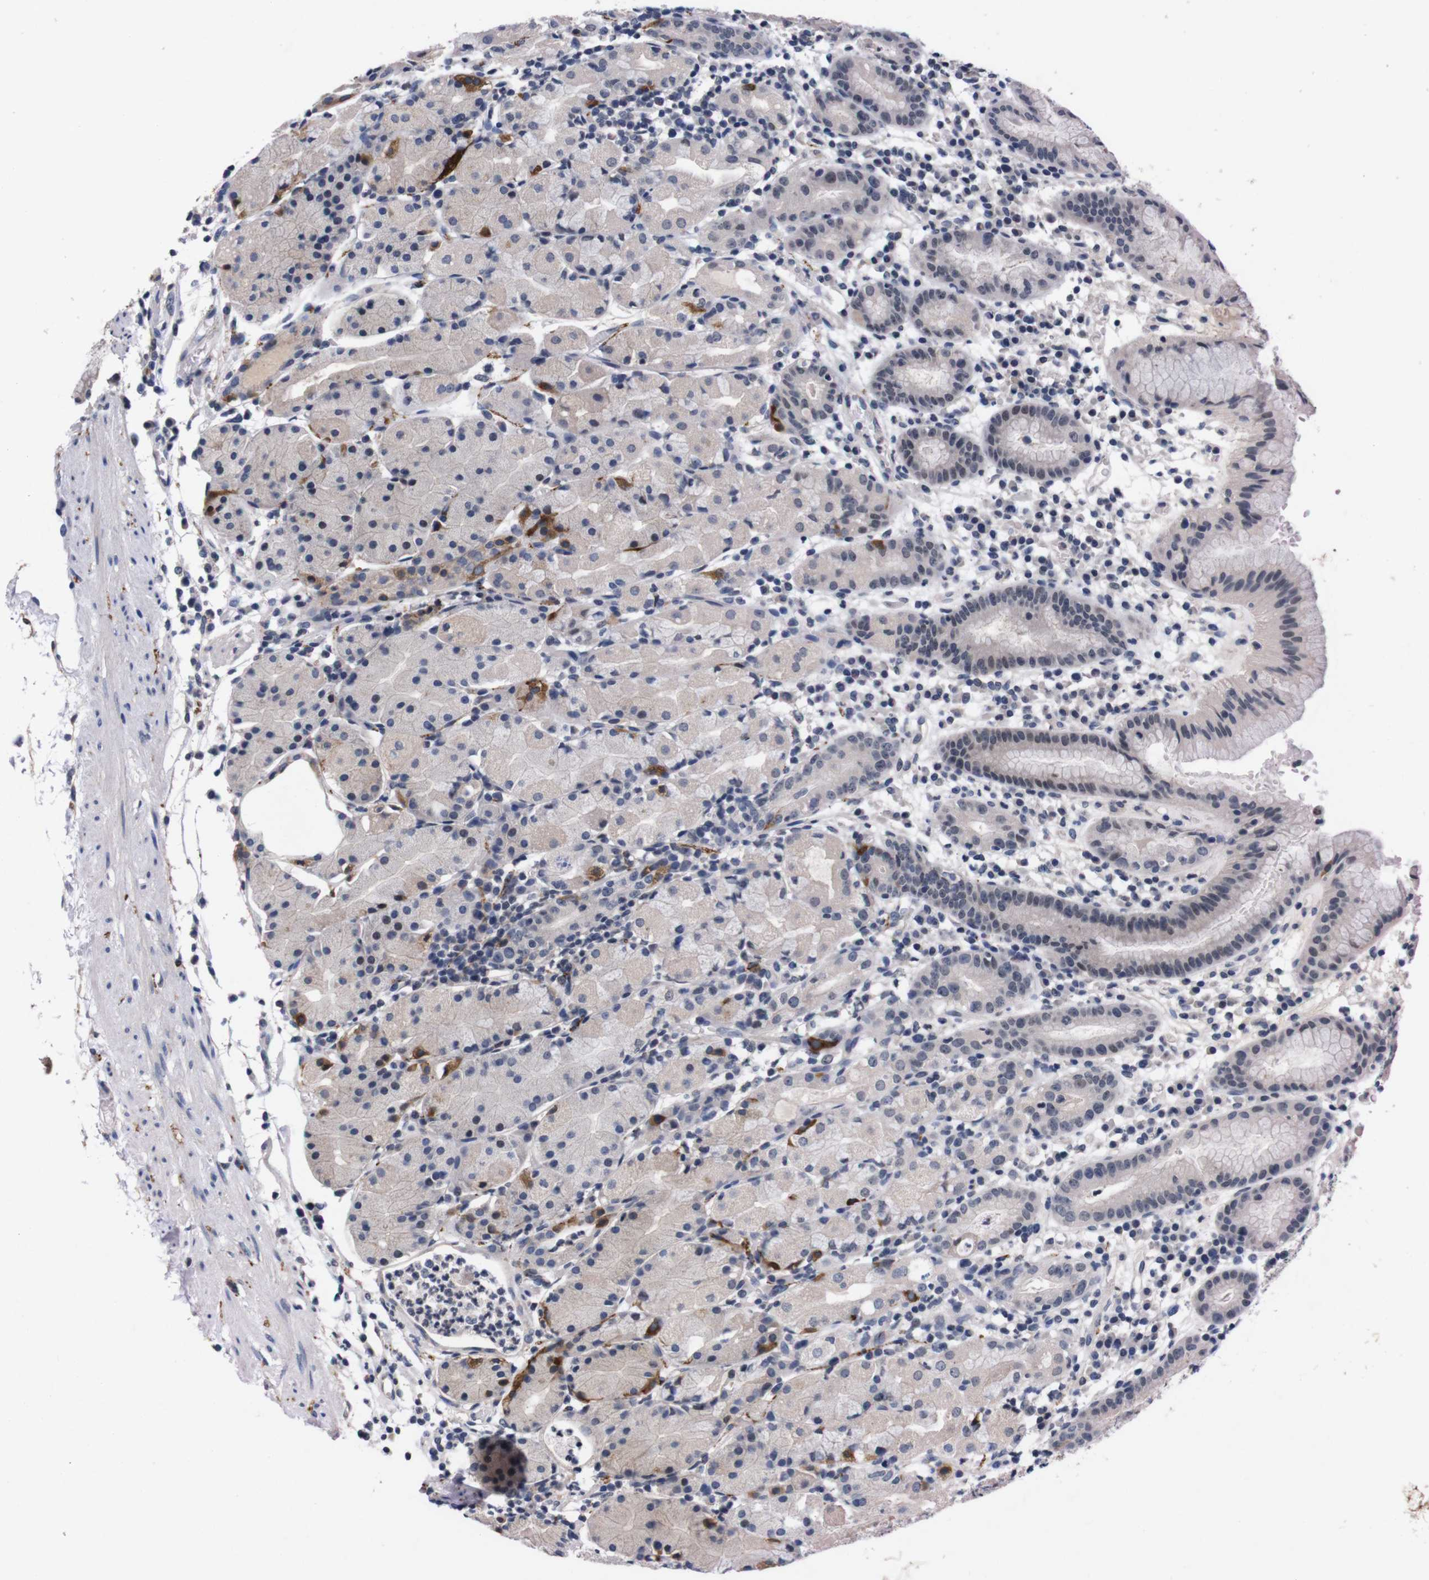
{"staining": {"intensity": "weak", "quantity": "<25%", "location": "cytoplasmic/membranous"}, "tissue": "stomach", "cell_type": "Glandular cells", "image_type": "normal", "snomed": [{"axis": "morphology", "description": "Normal tissue, NOS"}, {"axis": "topography", "description": "Stomach"}, {"axis": "topography", "description": "Stomach, lower"}], "caption": "Photomicrograph shows no significant protein expression in glandular cells of unremarkable stomach. (DAB (3,3'-diaminobenzidine) IHC visualized using brightfield microscopy, high magnification).", "gene": "TNFRSF21", "patient": {"sex": "female", "age": 75}}